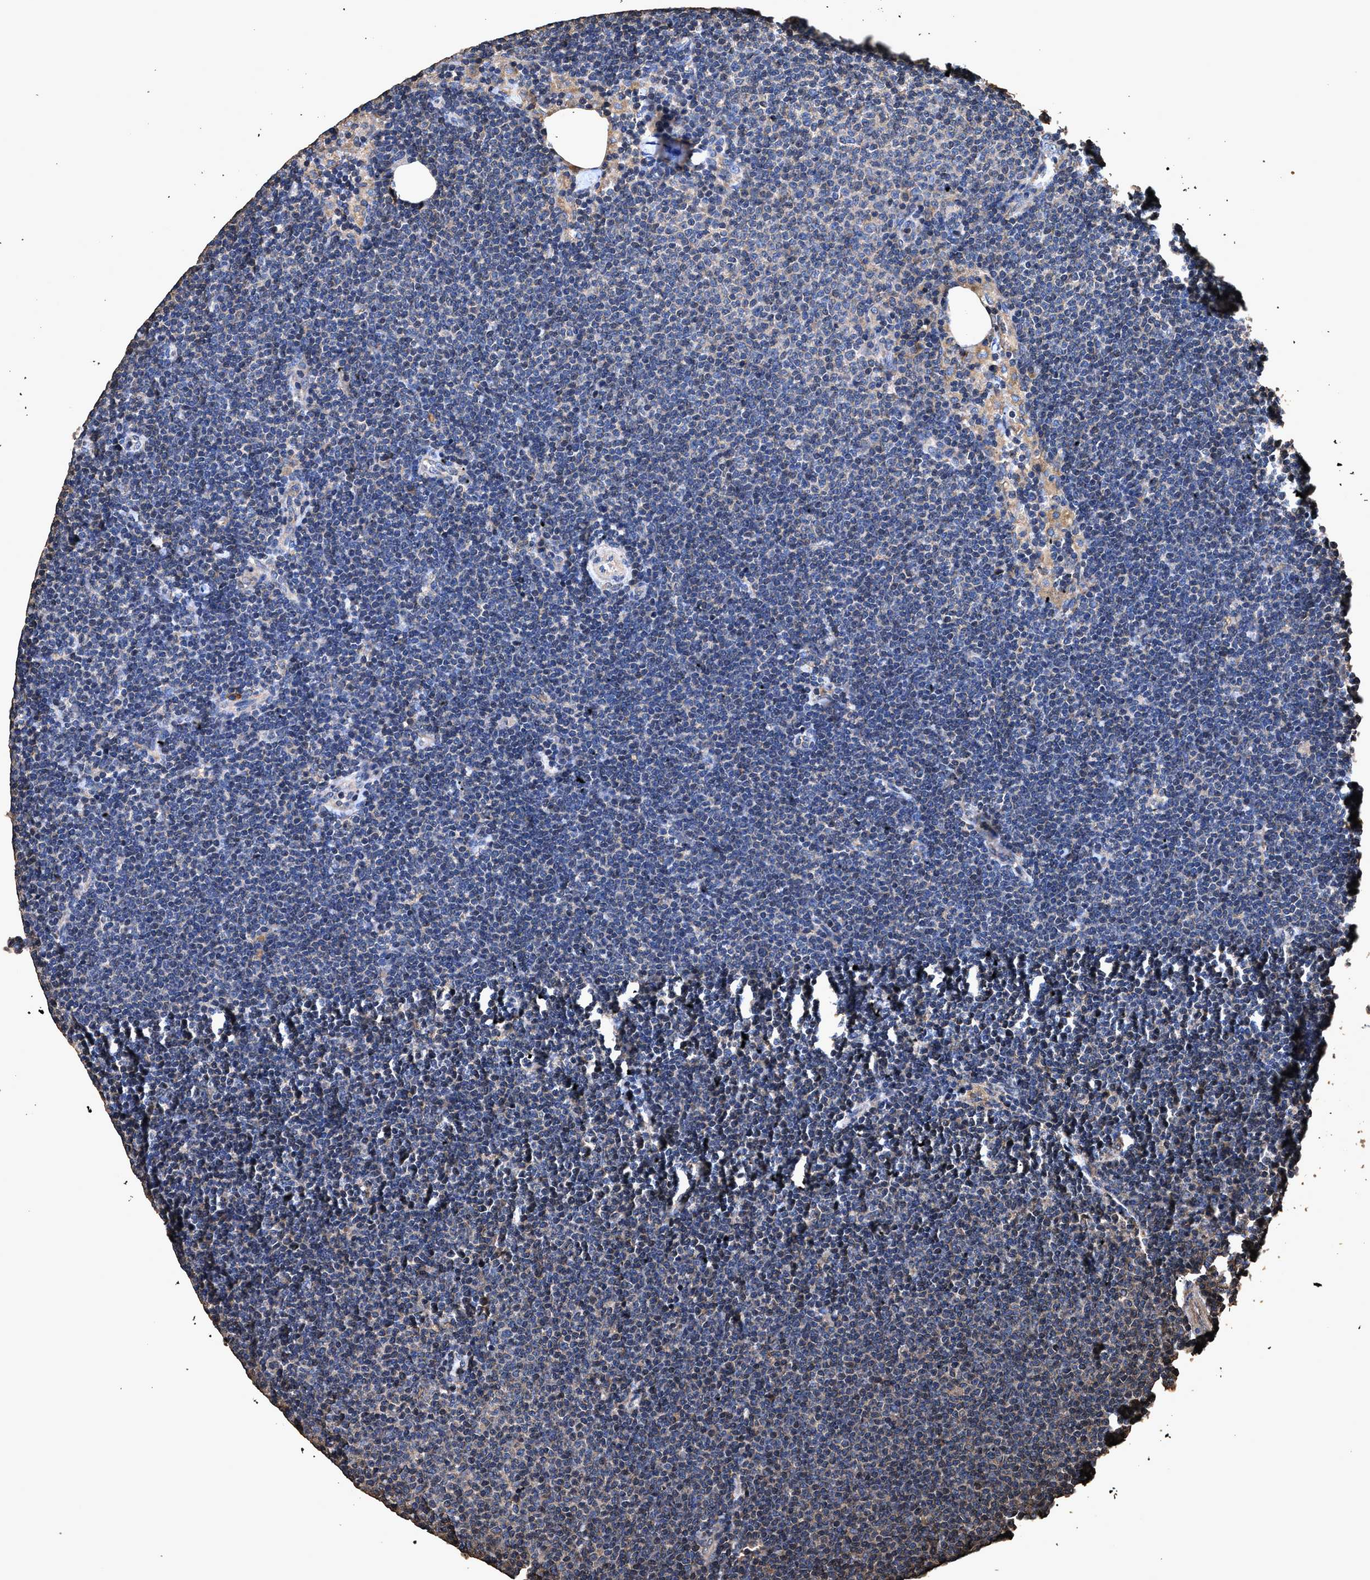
{"staining": {"intensity": "weak", "quantity": "<25%", "location": "cytoplasmic/membranous"}, "tissue": "lymphoma", "cell_type": "Tumor cells", "image_type": "cancer", "snomed": [{"axis": "morphology", "description": "Malignant lymphoma, non-Hodgkin's type, Low grade"}, {"axis": "topography", "description": "Lymph node"}], "caption": "High magnification brightfield microscopy of malignant lymphoma, non-Hodgkin's type (low-grade) stained with DAB (brown) and counterstained with hematoxylin (blue): tumor cells show no significant expression. (Immunohistochemistry, brightfield microscopy, high magnification).", "gene": "ZMYND19", "patient": {"sex": "female", "age": 53}}